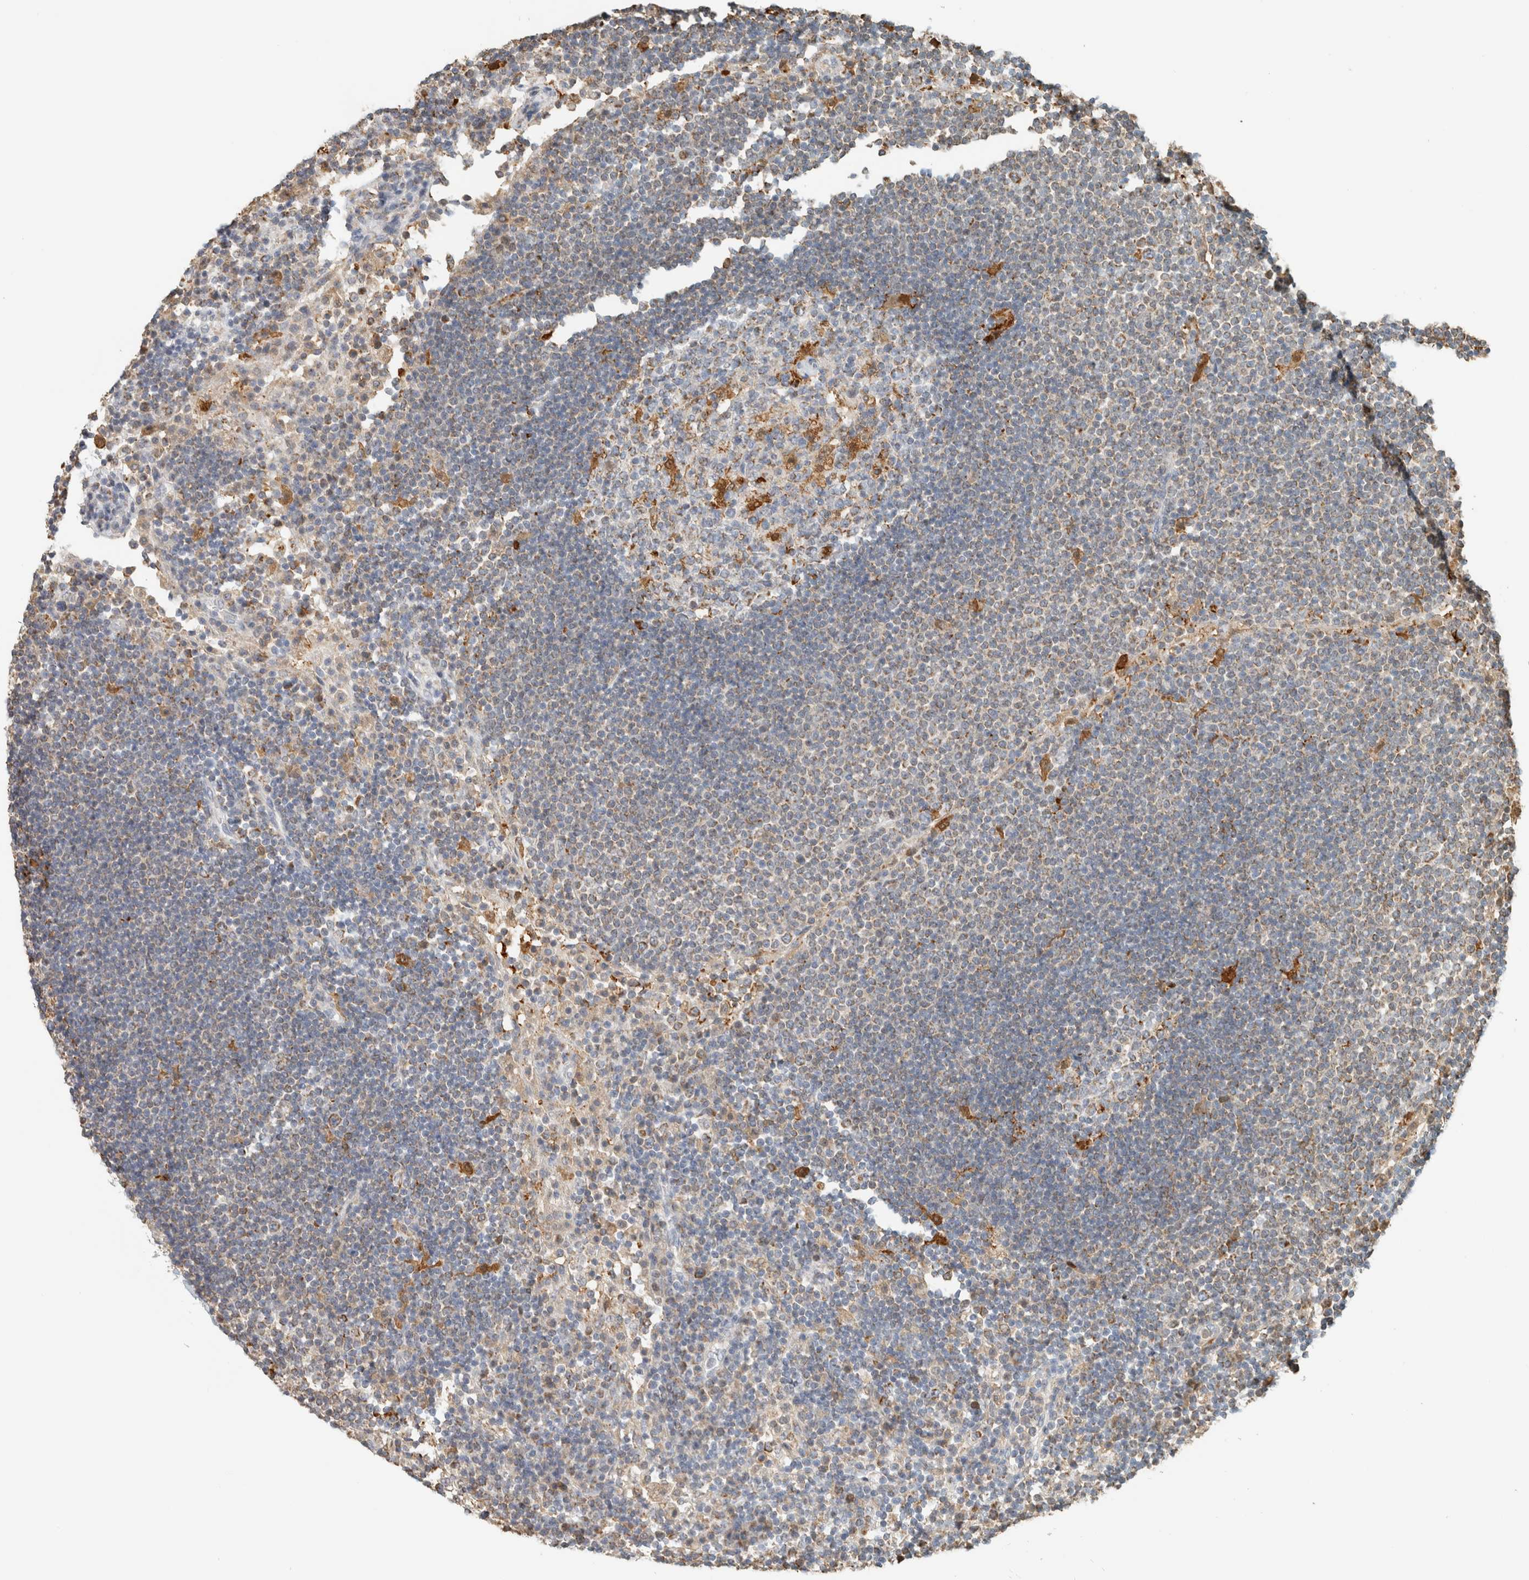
{"staining": {"intensity": "strong", "quantity": "<25%", "location": "cytoplasmic/membranous,nuclear"}, "tissue": "lymph node", "cell_type": "Germinal center cells", "image_type": "normal", "snomed": [{"axis": "morphology", "description": "Normal tissue, NOS"}, {"axis": "topography", "description": "Lymph node"}], "caption": "An image showing strong cytoplasmic/membranous,nuclear positivity in about <25% of germinal center cells in normal lymph node, as visualized by brown immunohistochemical staining.", "gene": "CAPG", "patient": {"sex": "female", "age": 53}}